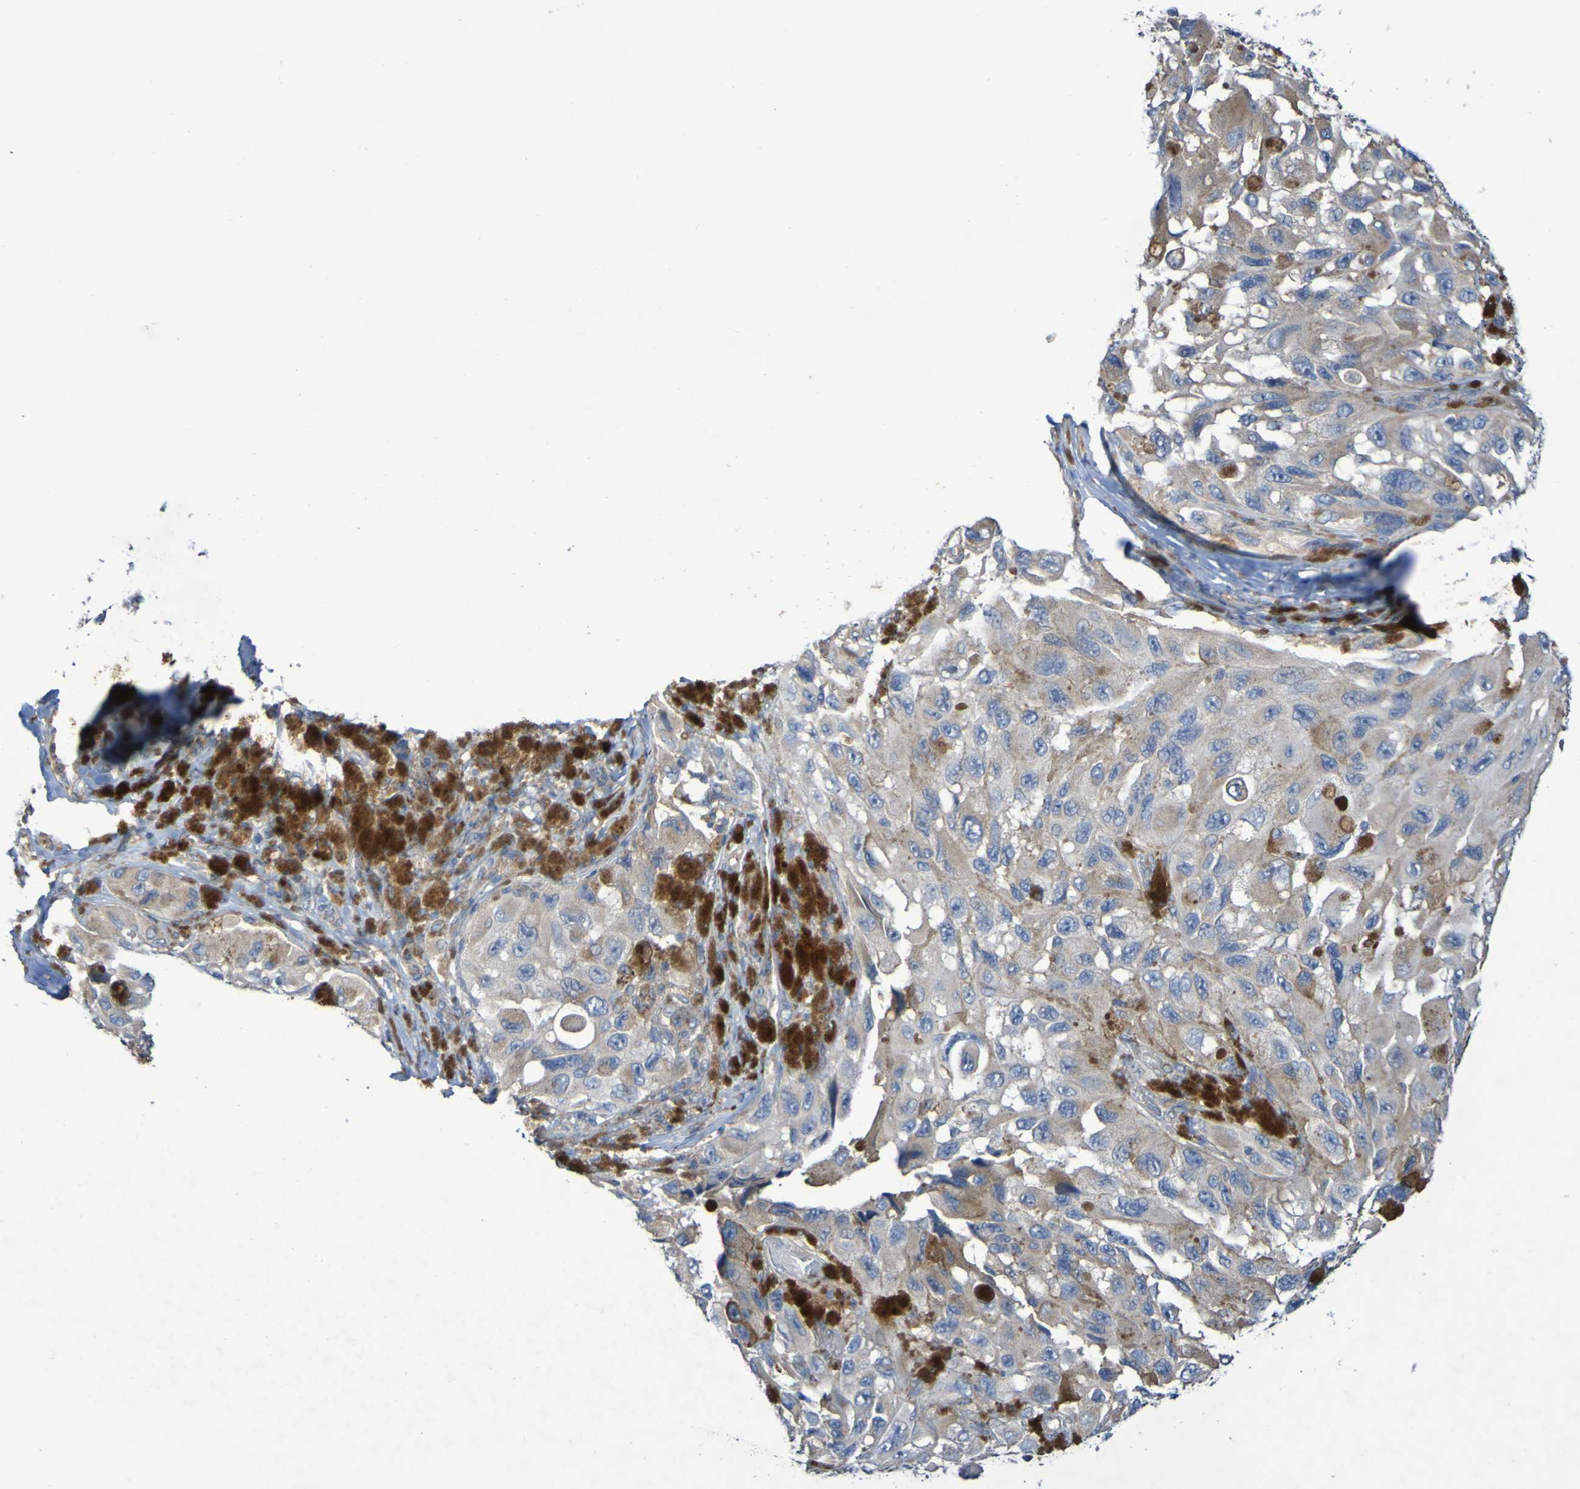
{"staining": {"intensity": "weak", "quantity": ">75%", "location": "cytoplasmic/membranous"}, "tissue": "melanoma", "cell_type": "Tumor cells", "image_type": "cancer", "snomed": [{"axis": "morphology", "description": "Malignant melanoma, NOS"}, {"axis": "topography", "description": "Skin"}], "caption": "A brown stain labels weak cytoplasmic/membranous staining of a protein in human melanoma tumor cells.", "gene": "LMBRD2", "patient": {"sex": "female", "age": 73}}